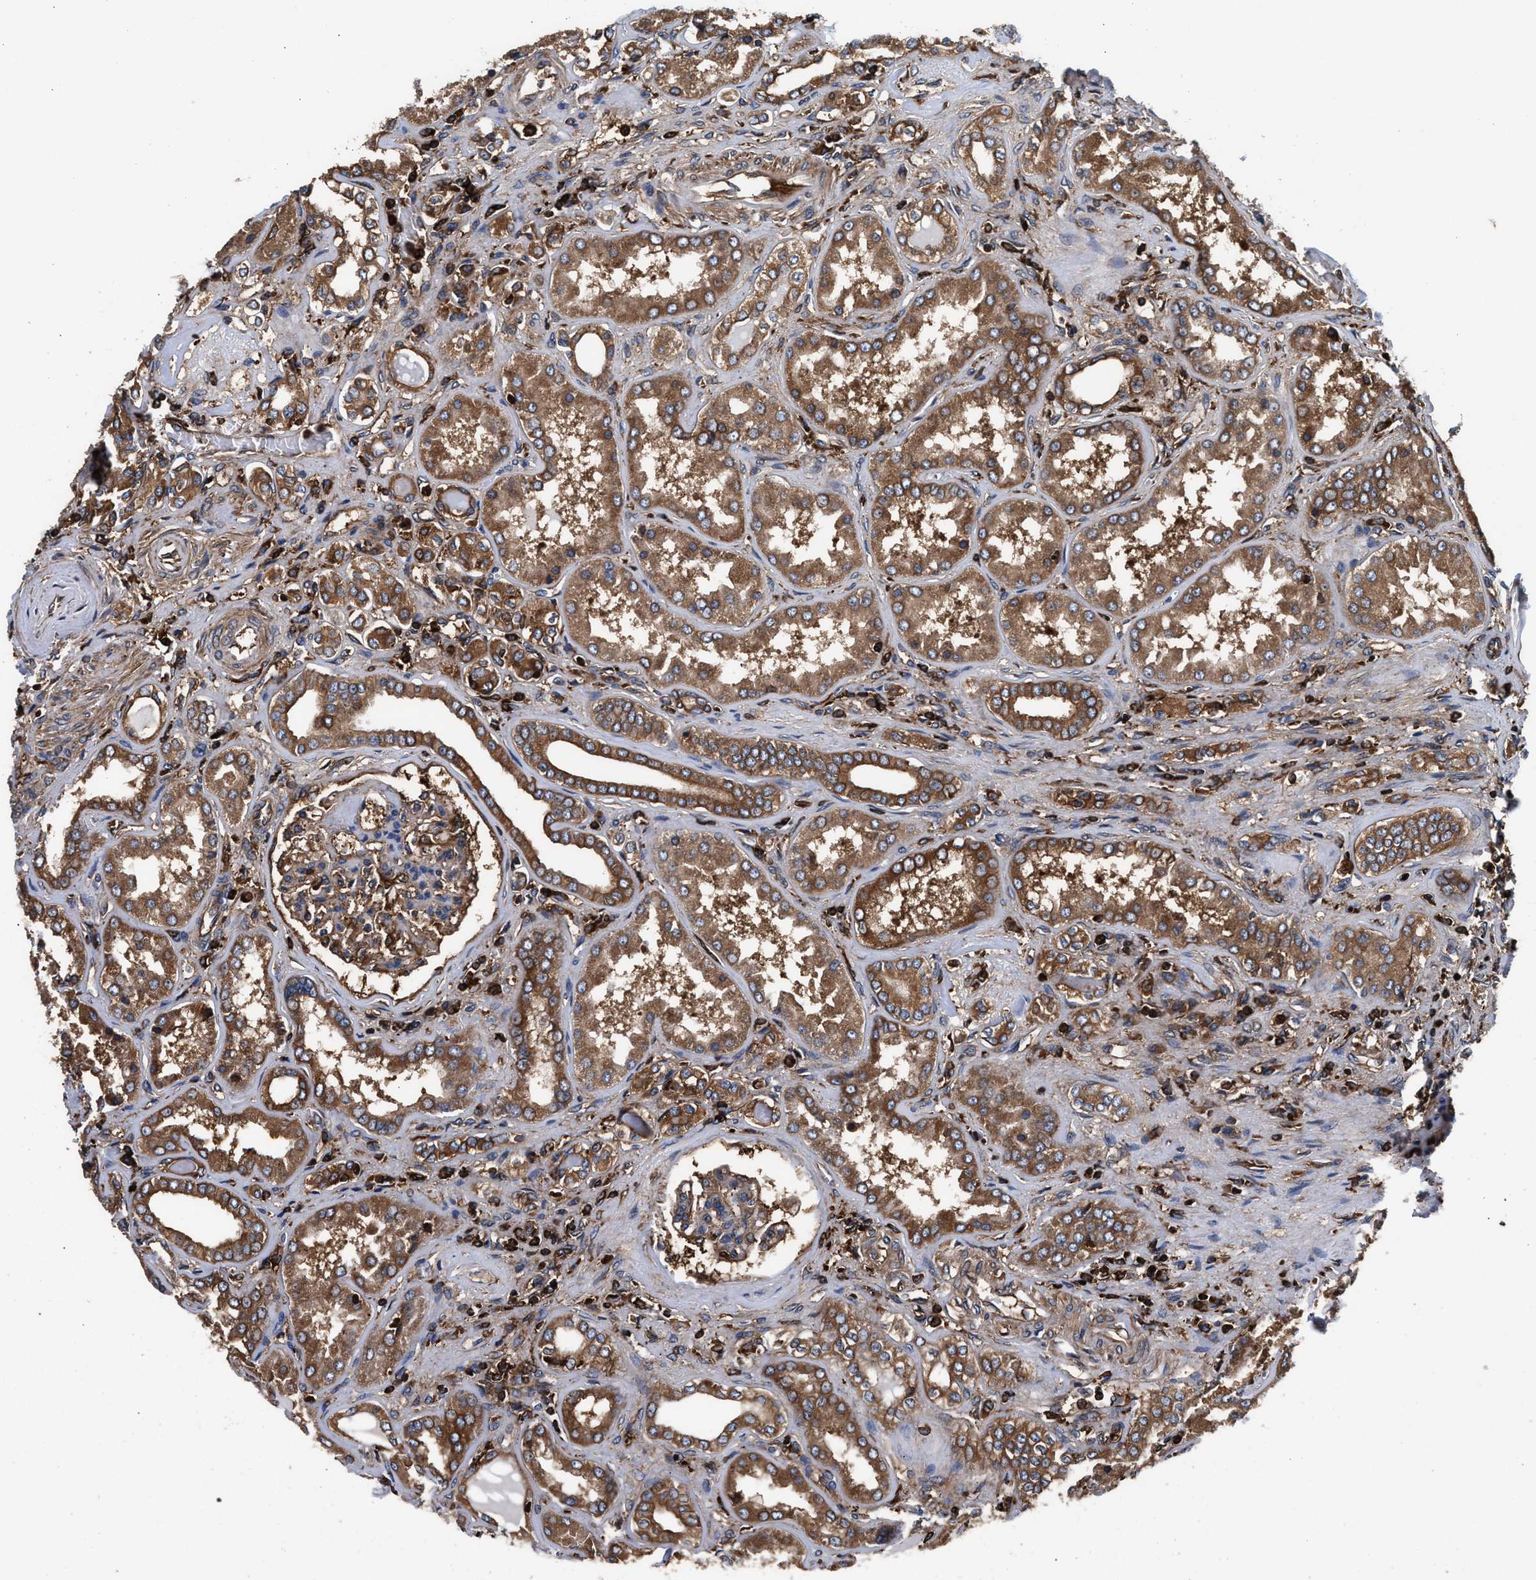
{"staining": {"intensity": "strong", "quantity": ">75%", "location": "cytoplasmic/membranous"}, "tissue": "kidney", "cell_type": "Cells in glomeruli", "image_type": "normal", "snomed": [{"axis": "morphology", "description": "Normal tissue, NOS"}, {"axis": "topography", "description": "Kidney"}], "caption": "This photomicrograph reveals benign kidney stained with immunohistochemistry (IHC) to label a protein in brown. The cytoplasmic/membranous of cells in glomeruli show strong positivity for the protein. Nuclei are counter-stained blue.", "gene": "ENSG00000286112", "patient": {"sex": "female", "age": 56}}